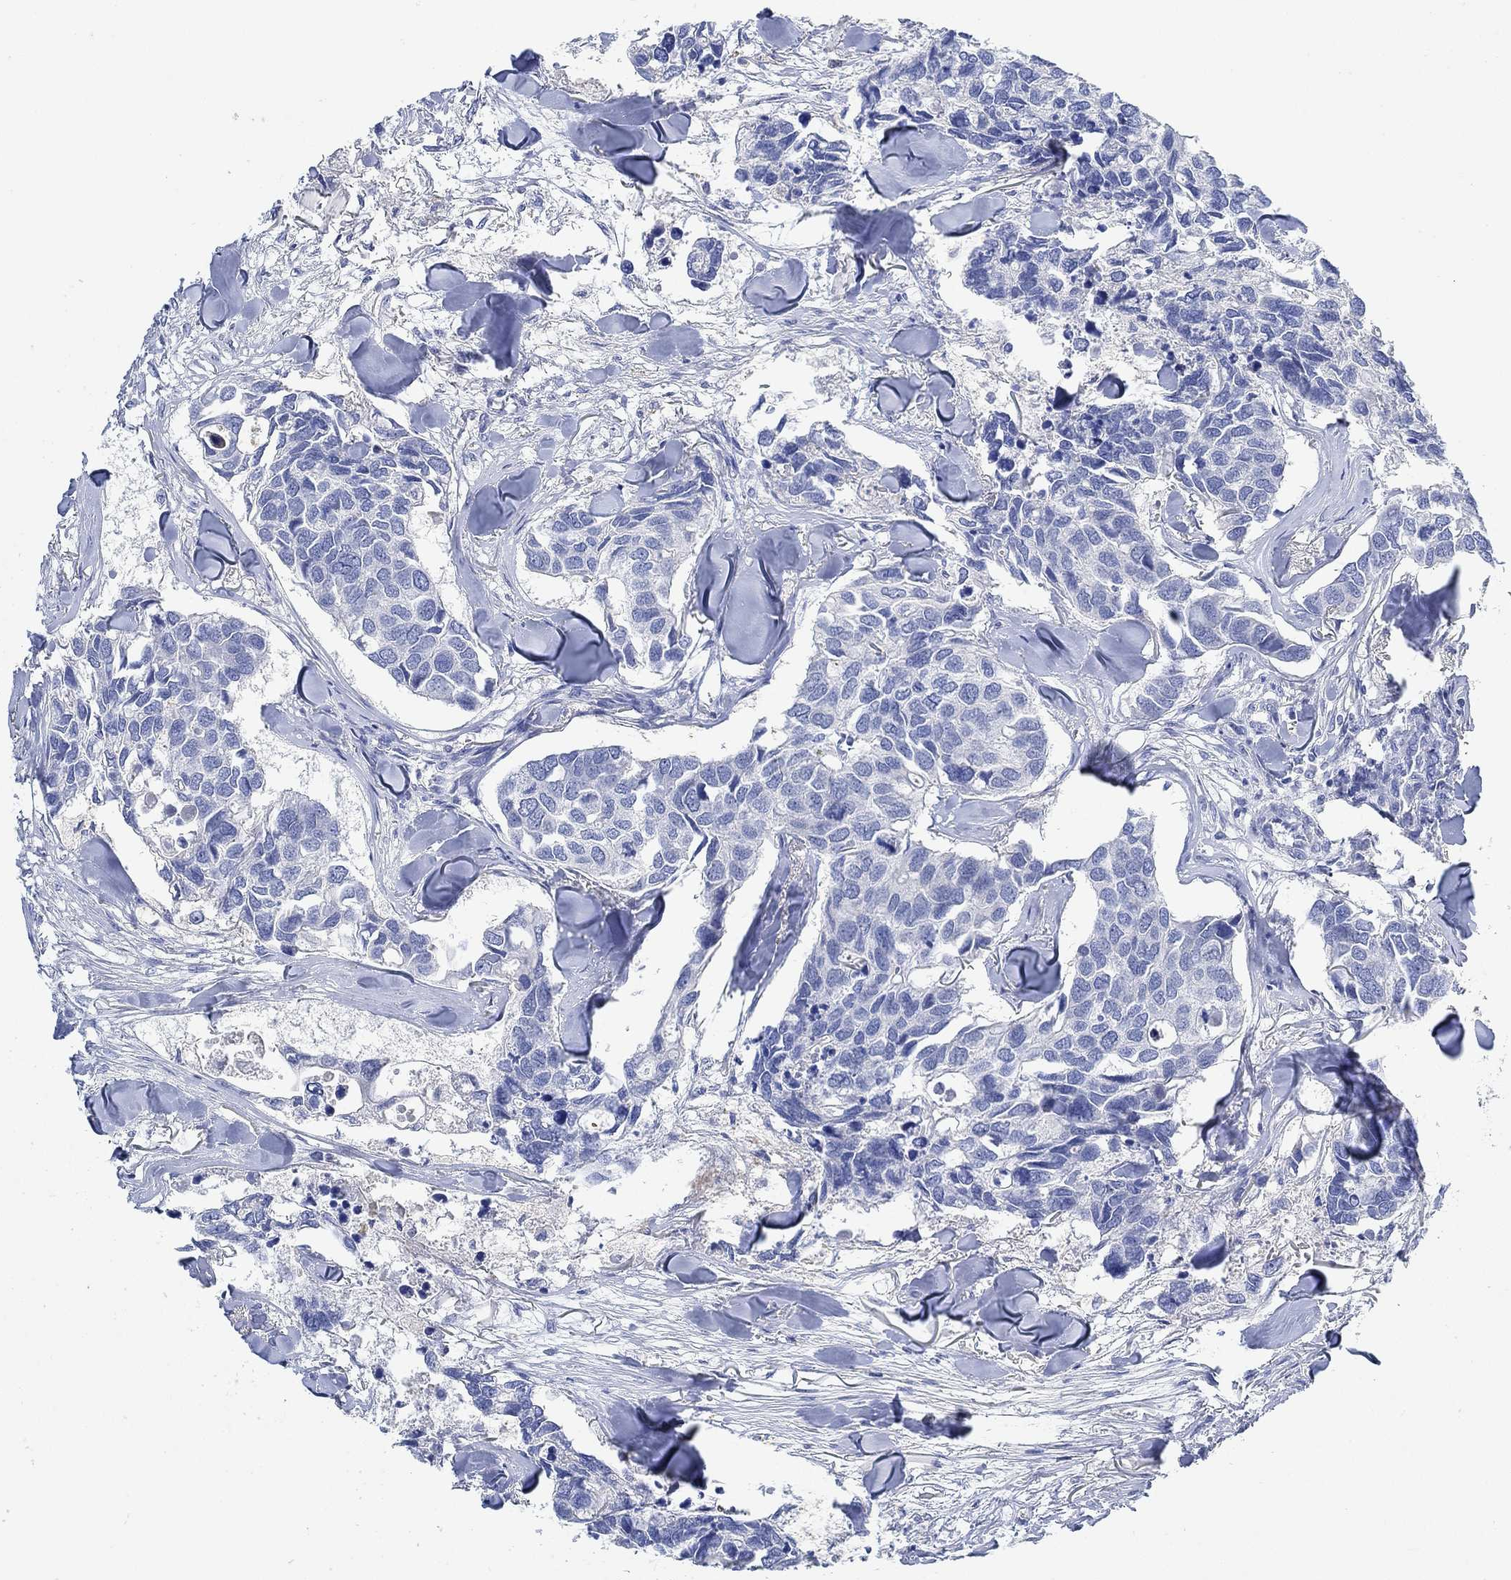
{"staining": {"intensity": "negative", "quantity": "none", "location": "none"}, "tissue": "breast cancer", "cell_type": "Tumor cells", "image_type": "cancer", "snomed": [{"axis": "morphology", "description": "Duct carcinoma"}, {"axis": "topography", "description": "Breast"}], "caption": "The photomicrograph displays no significant positivity in tumor cells of breast infiltrating ductal carcinoma.", "gene": "PPP1R17", "patient": {"sex": "female", "age": 83}}